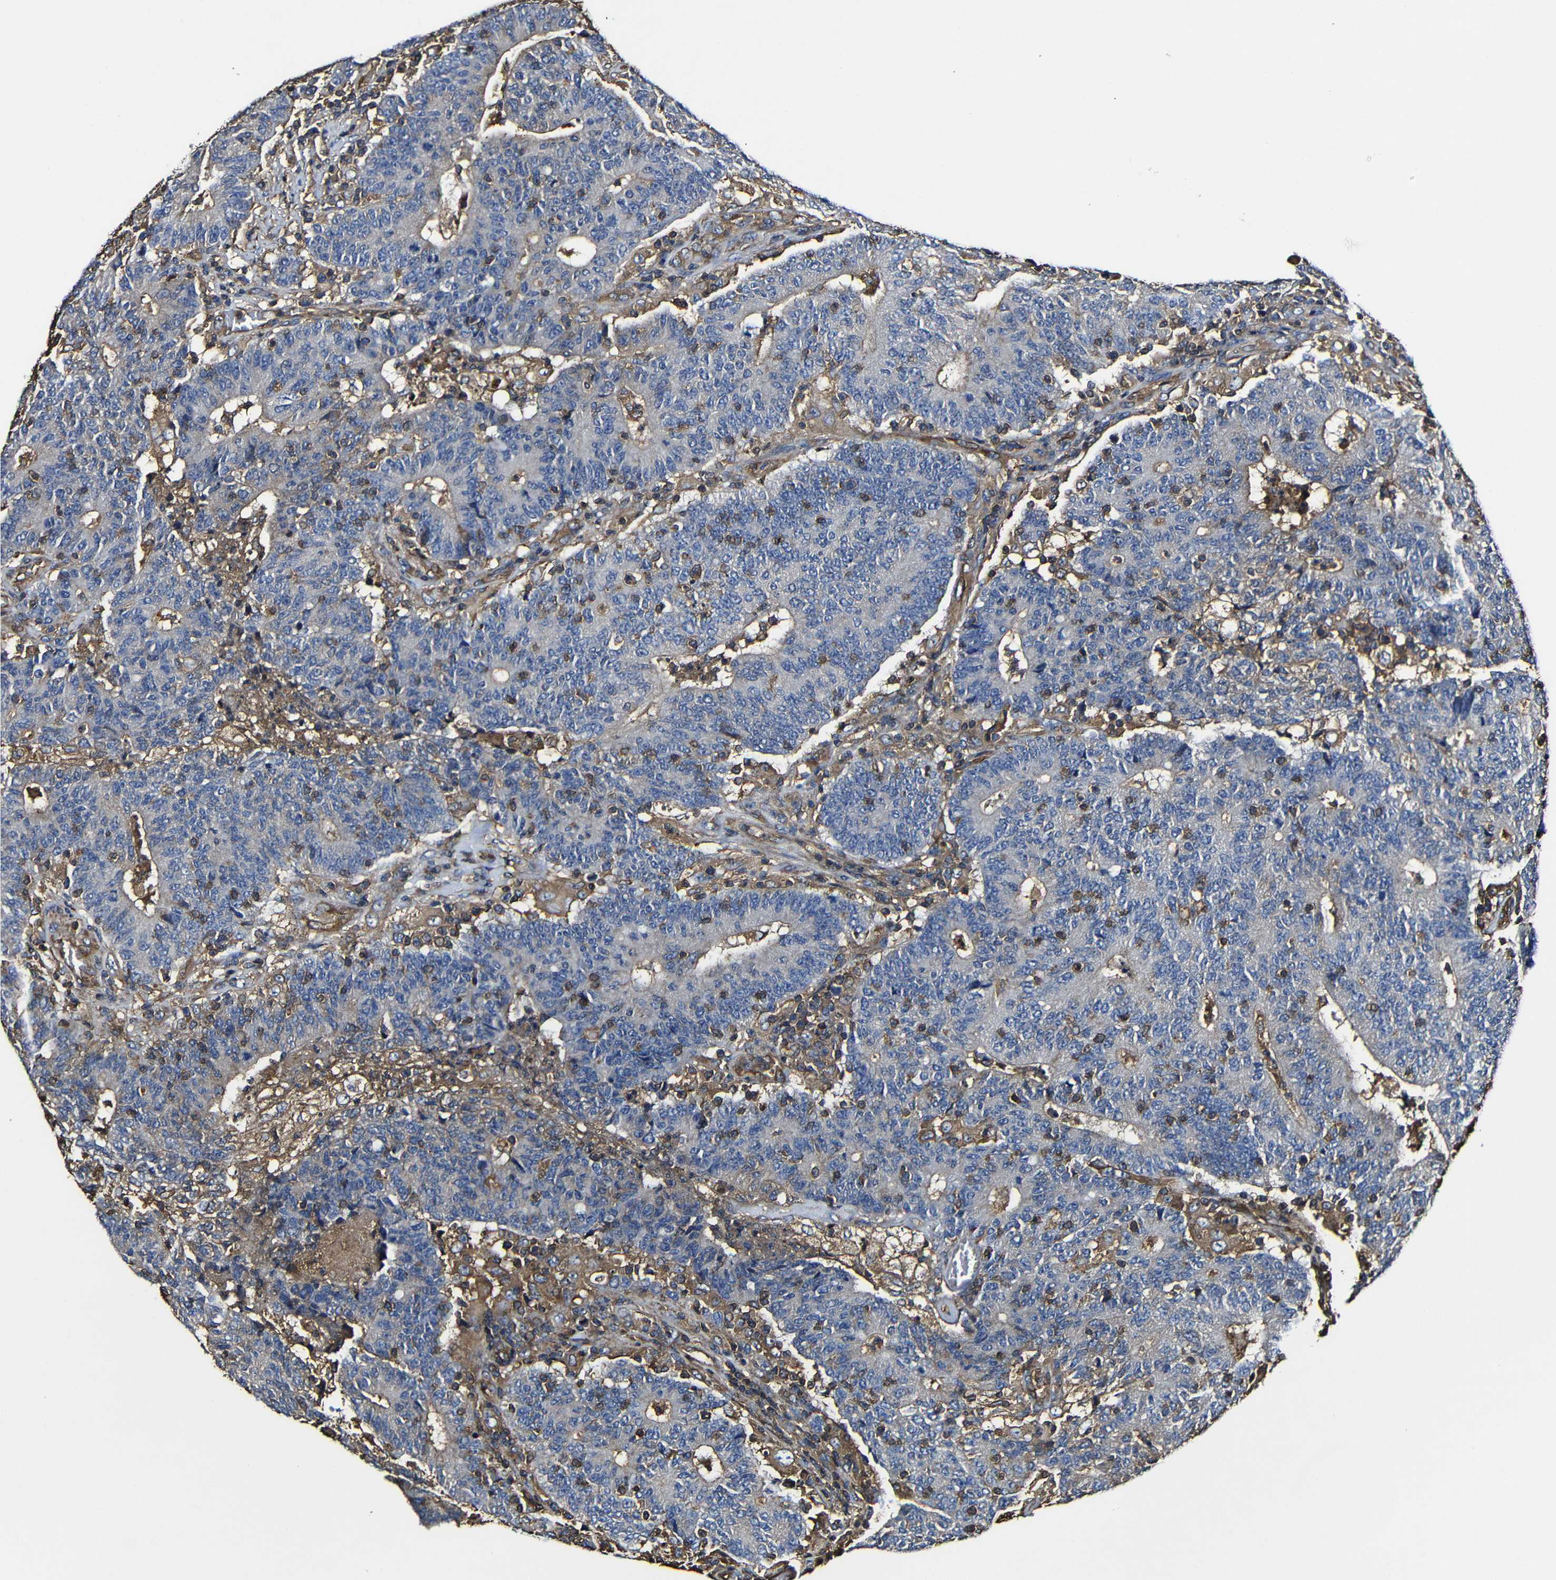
{"staining": {"intensity": "negative", "quantity": "none", "location": "none"}, "tissue": "colorectal cancer", "cell_type": "Tumor cells", "image_type": "cancer", "snomed": [{"axis": "morphology", "description": "Normal tissue, NOS"}, {"axis": "morphology", "description": "Adenocarcinoma, NOS"}, {"axis": "topography", "description": "Colon"}], "caption": "Immunohistochemistry (IHC) micrograph of human colorectal cancer (adenocarcinoma) stained for a protein (brown), which shows no positivity in tumor cells. (Immunohistochemistry, brightfield microscopy, high magnification).", "gene": "MSN", "patient": {"sex": "female", "age": 75}}